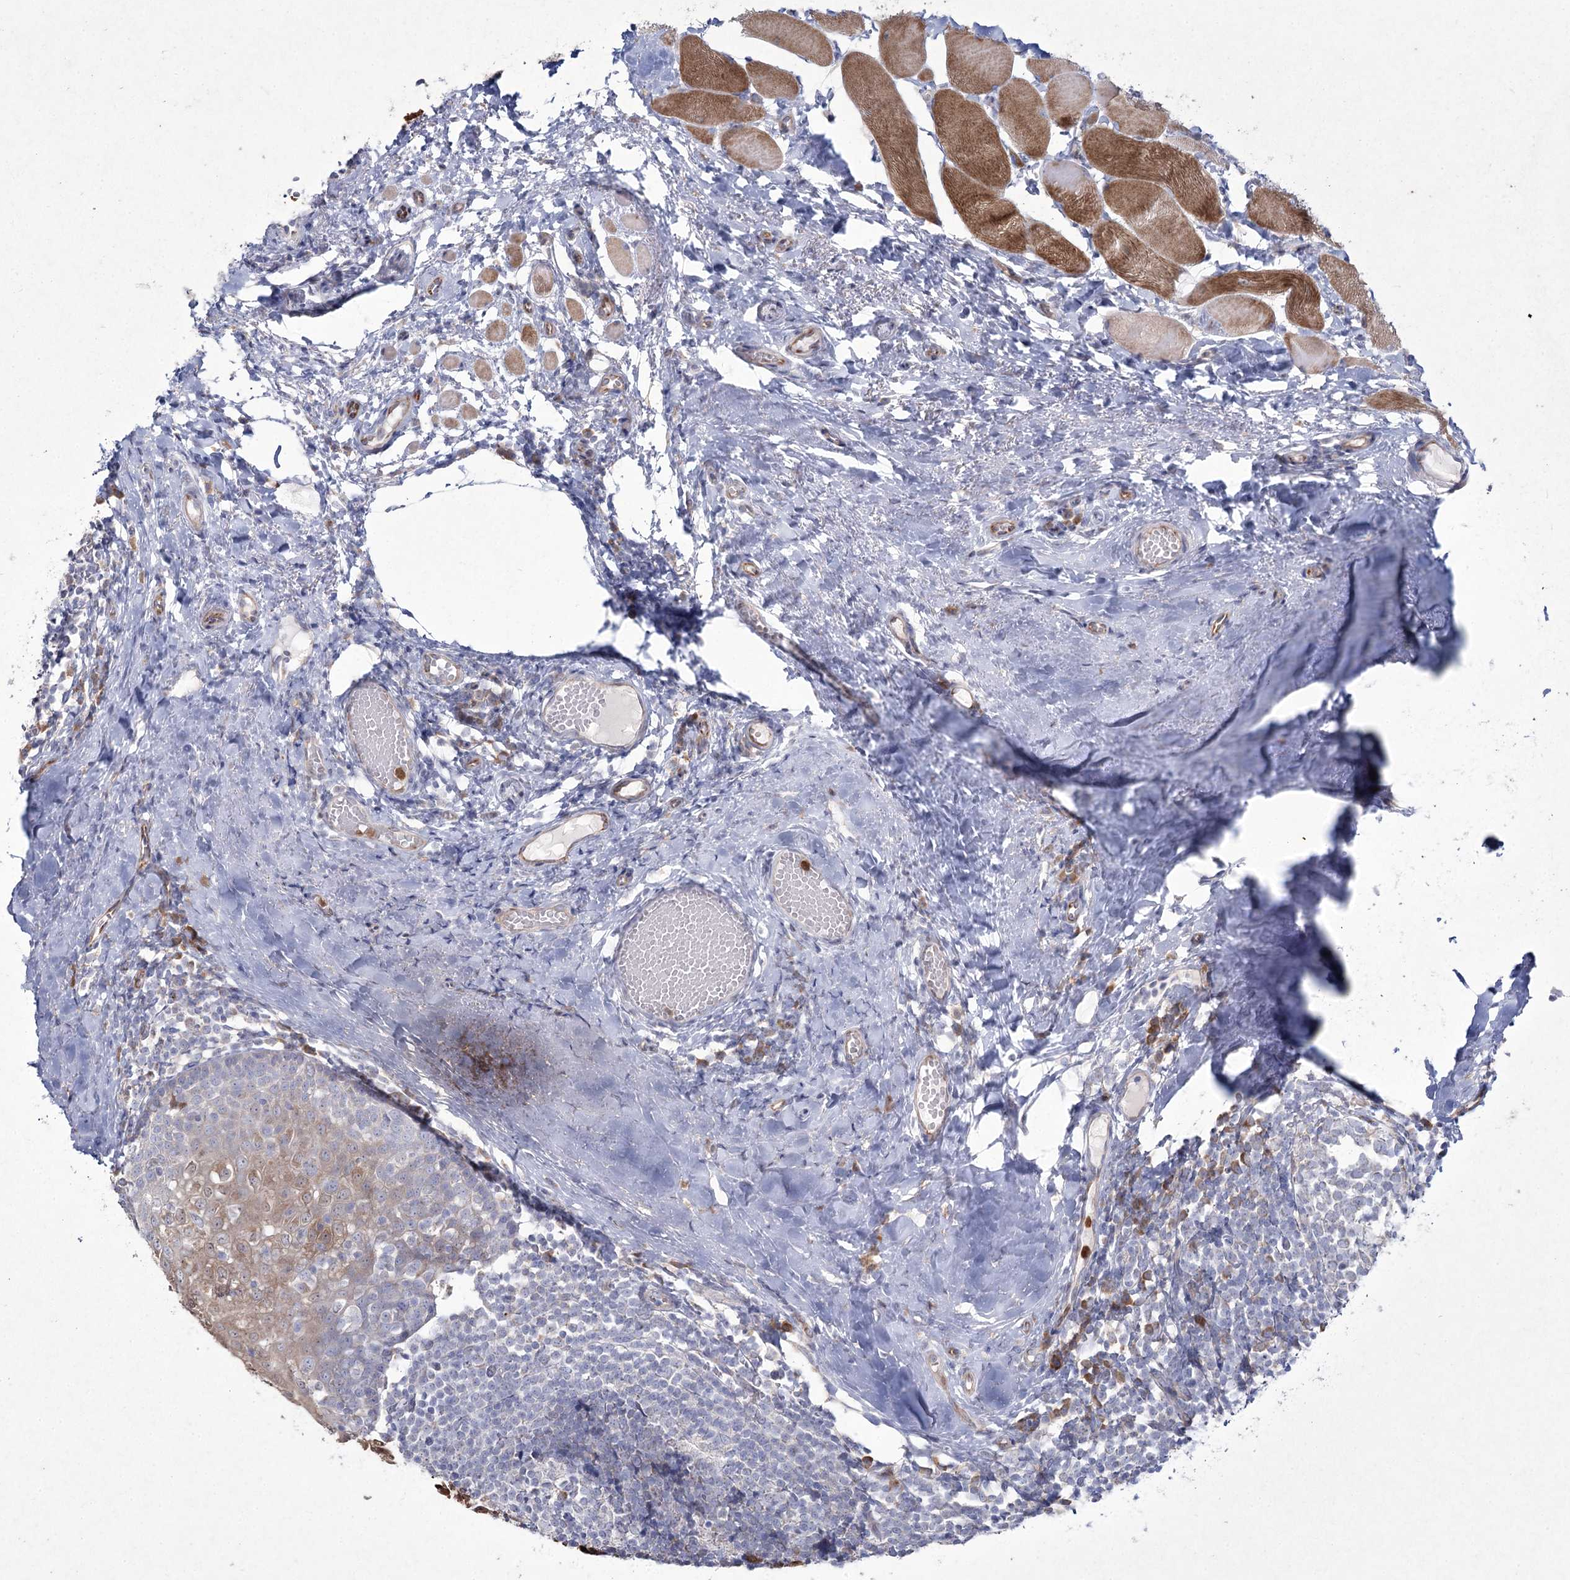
{"staining": {"intensity": "negative", "quantity": "none", "location": "none"}, "tissue": "tonsil", "cell_type": "Germinal center cells", "image_type": "normal", "snomed": [{"axis": "morphology", "description": "Normal tissue, NOS"}, {"axis": "topography", "description": "Tonsil"}], "caption": "Normal tonsil was stained to show a protein in brown. There is no significant staining in germinal center cells. (Stains: DAB IHC with hematoxylin counter stain, Microscopy: brightfield microscopy at high magnification).", "gene": "NIPAL4", "patient": {"sex": "female", "age": 19}}